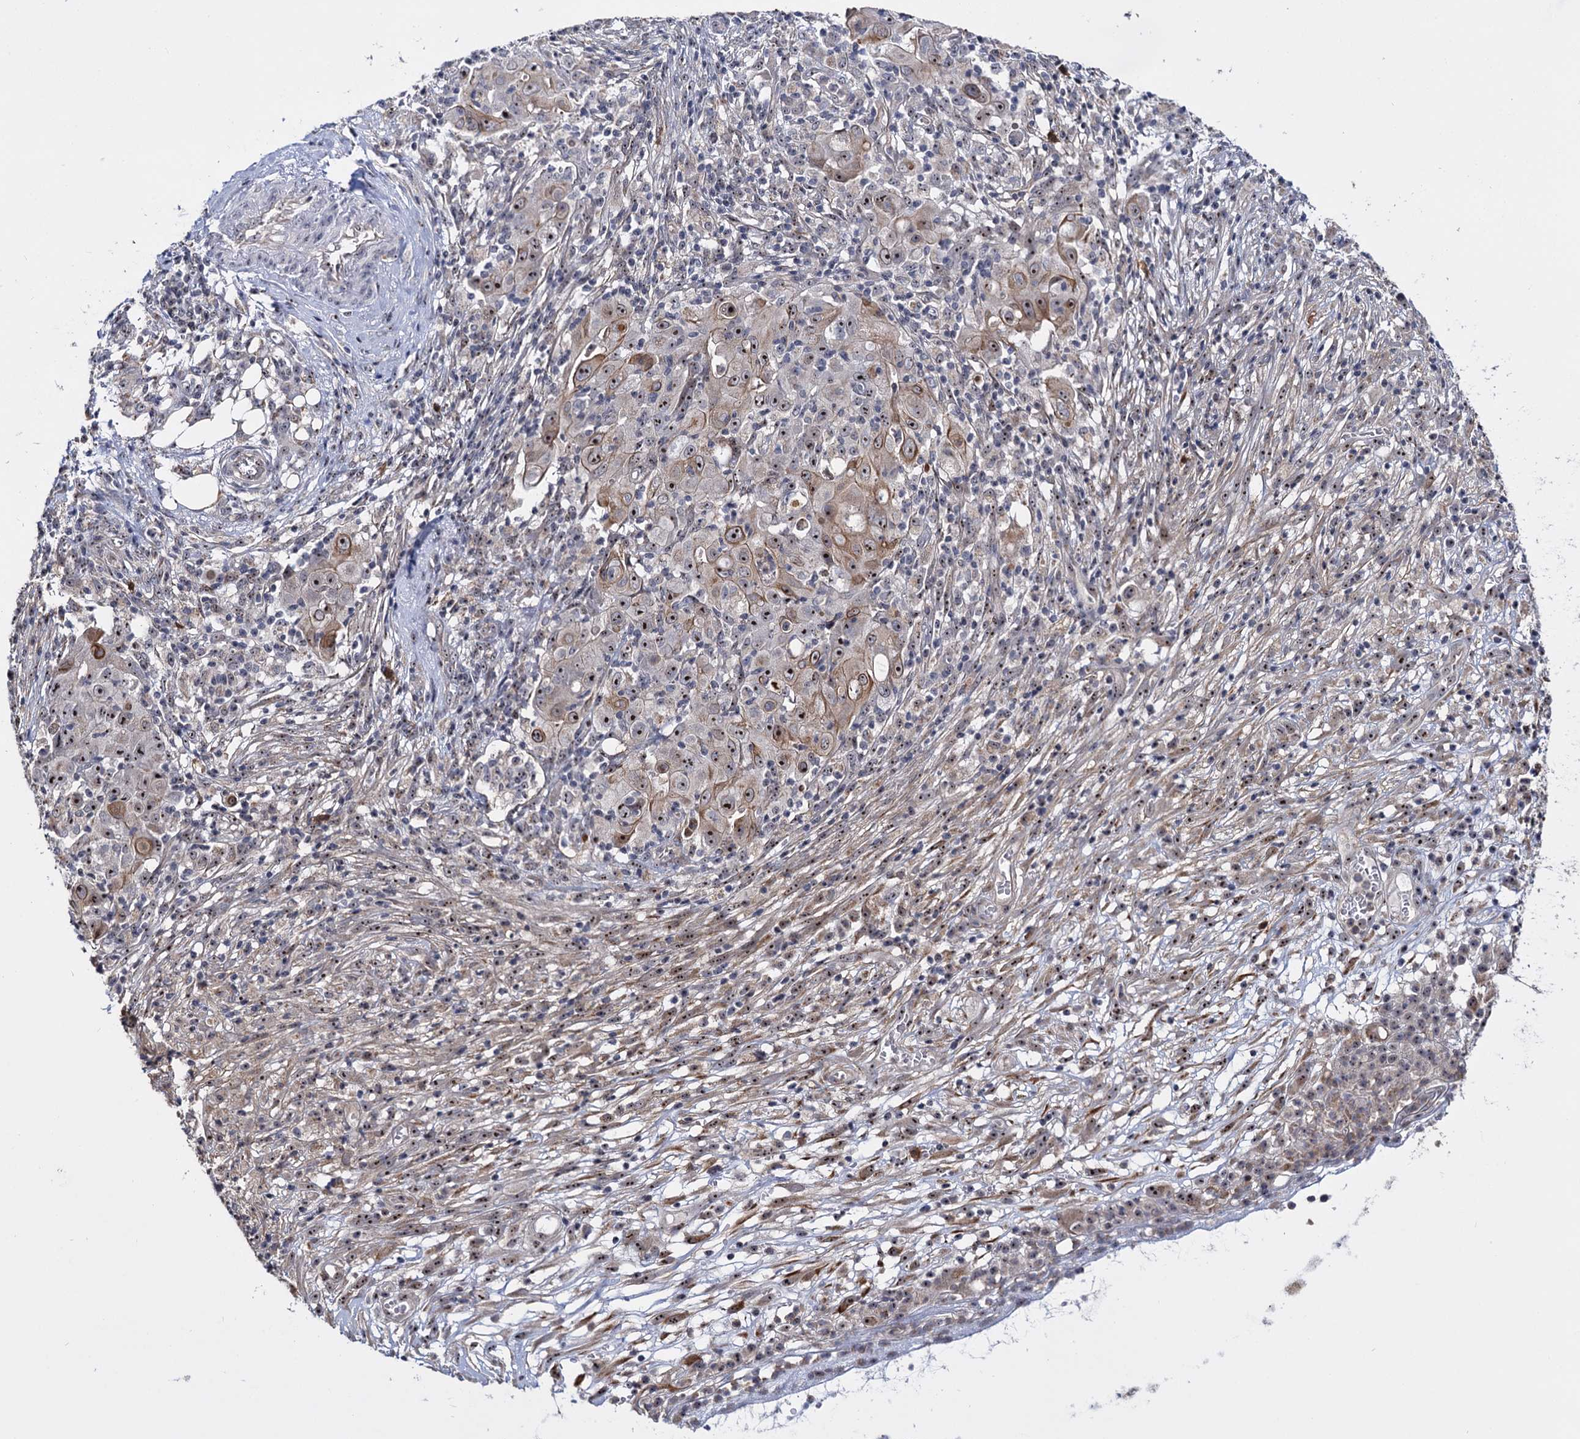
{"staining": {"intensity": "moderate", "quantity": "25%-75%", "location": "nuclear"}, "tissue": "ovarian cancer", "cell_type": "Tumor cells", "image_type": "cancer", "snomed": [{"axis": "morphology", "description": "Carcinoma, endometroid"}, {"axis": "topography", "description": "Ovary"}], "caption": "Ovarian endometroid carcinoma stained with a brown dye demonstrates moderate nuclear positive staining in about 25%-75% of tumor cells.", "gene": "SUPT20H", "patient": {"sex": "female", "age": 42}}